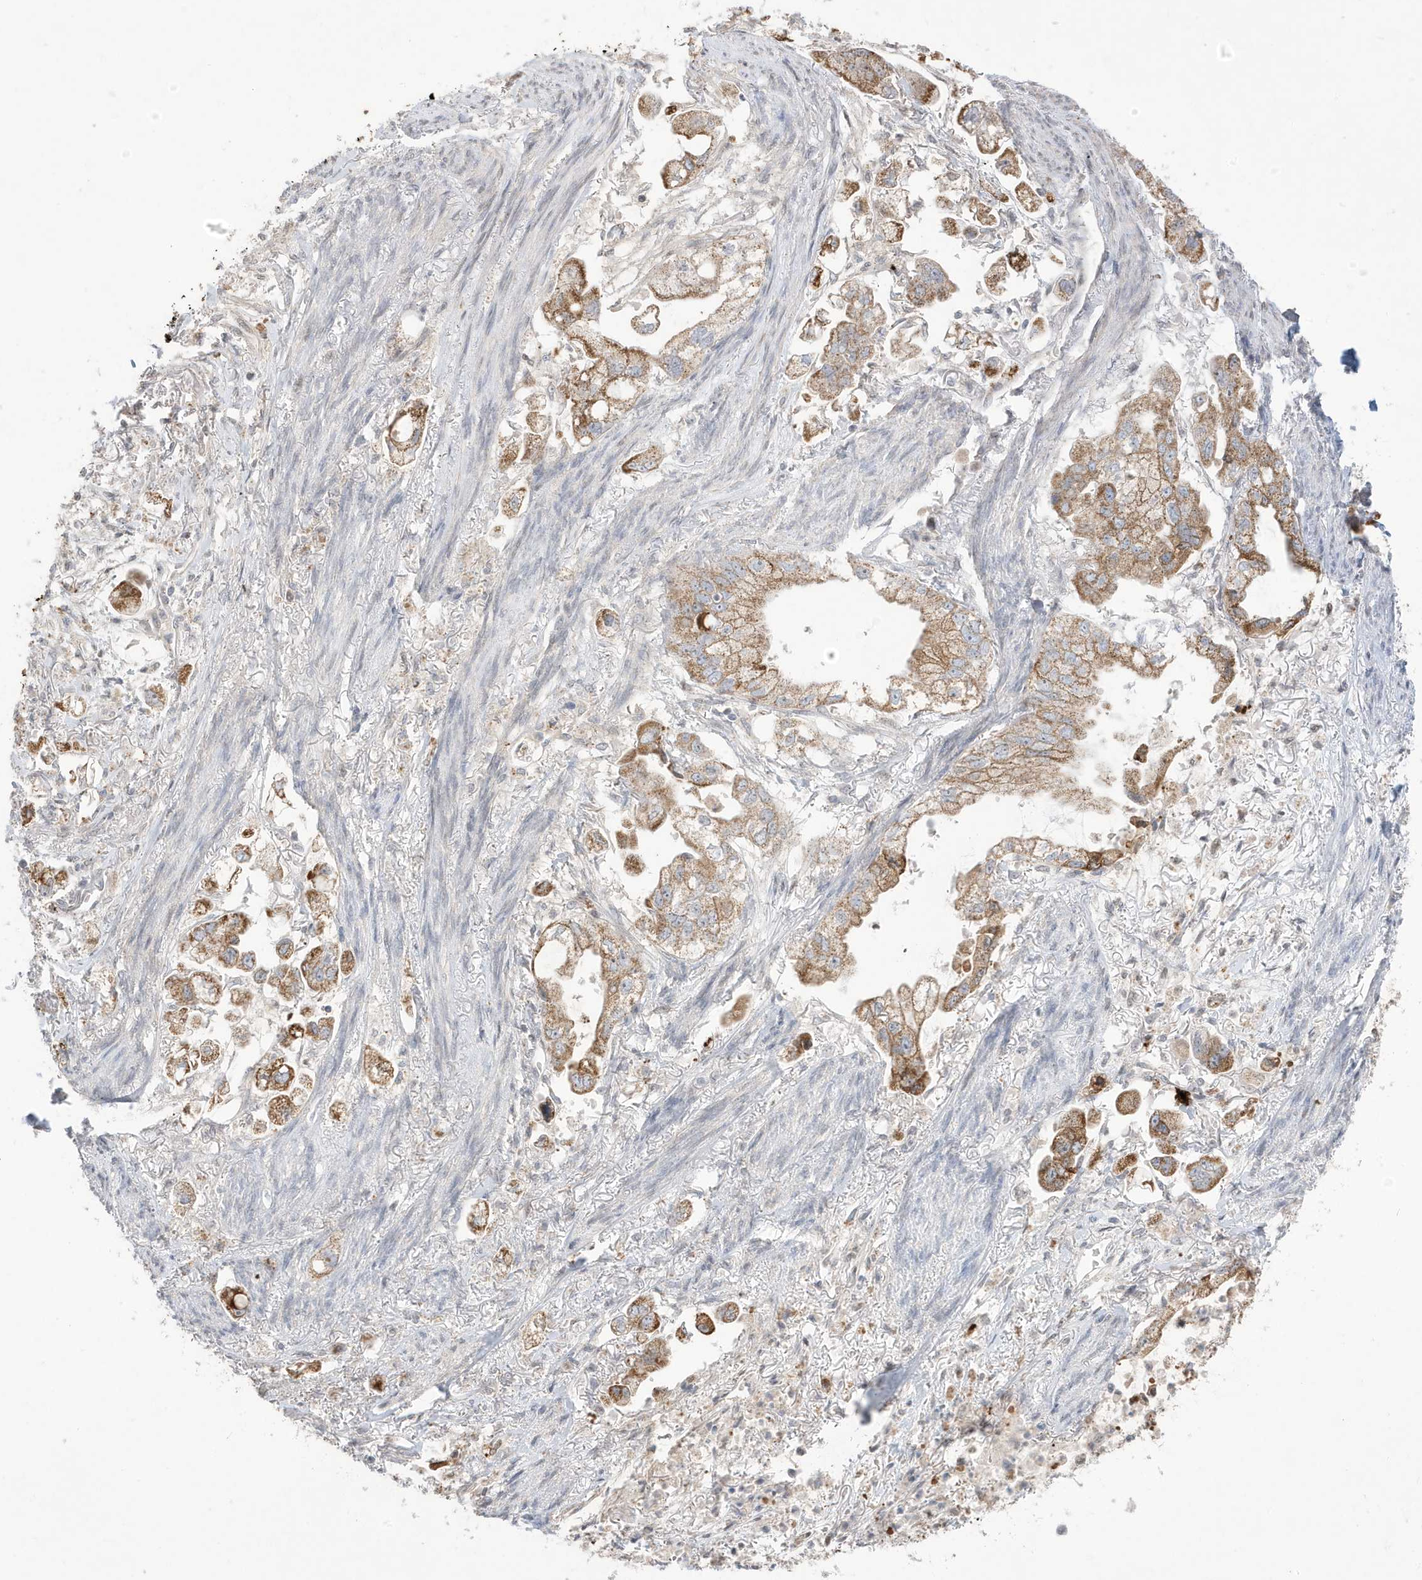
{"staining": {"intensity": "moderate", "quantity": ">75%", "location": "cytoplasmic/membranous"}, "tissue": "stomach cancer", "cell_type": "Tumor cells", "image_type": "cancer", "snomed": [{"axis": "morphology", "description": "Adenocarcinoma, NOS"}, {"axis": "topography", "description": "Stomach"}], "caption": "Protein analysis of stomach cancer tissue shows moderate cytoplasmic/membranous positivity in about >75% of tumor cells.", "gene": "FNDC1", "patient": {"sex": "male", "age": 62}}